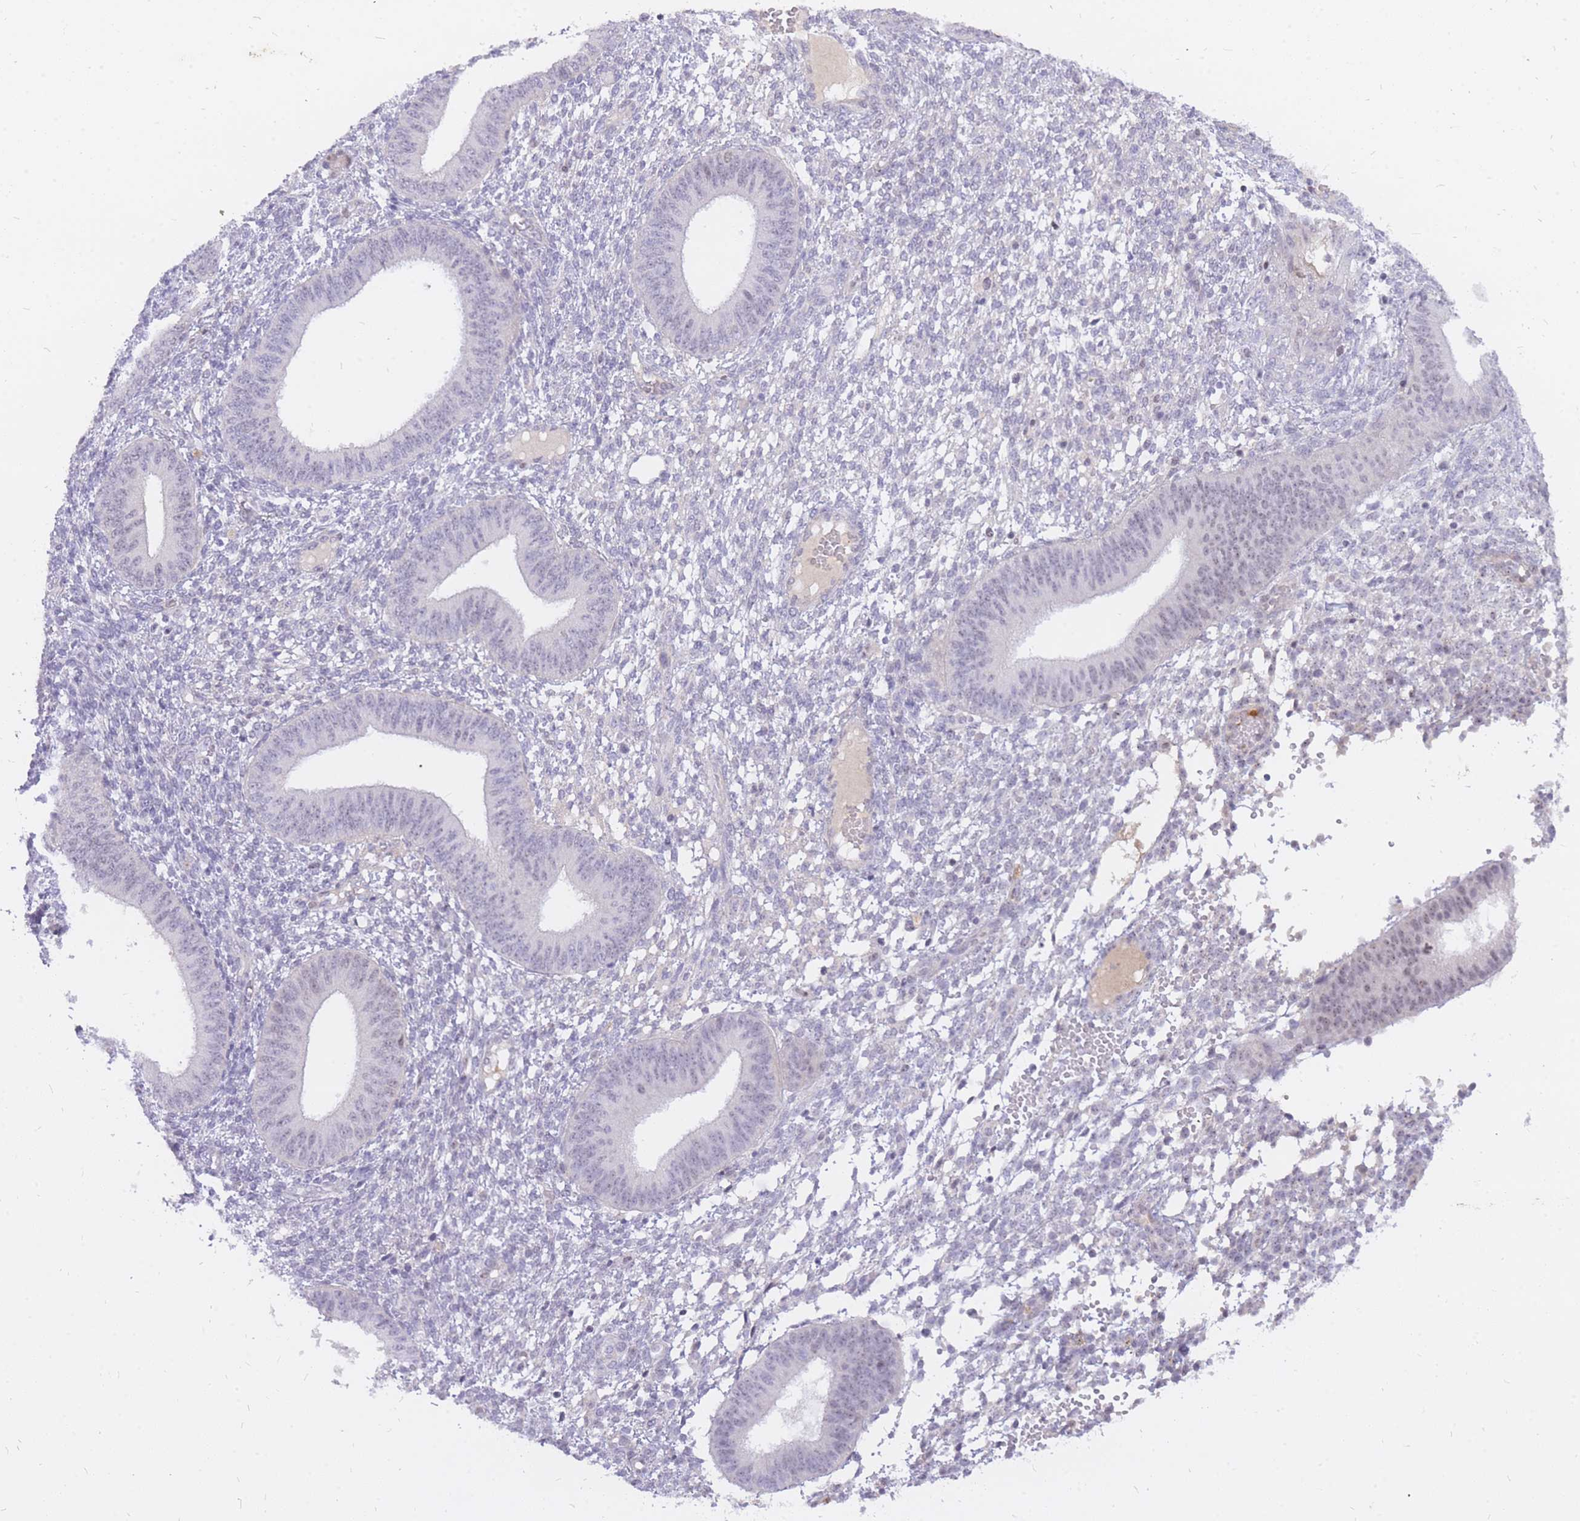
{"staining": {"intensity": "negative", "quantity": "none", "location": "none"}, "tissue": "endometrium", "cell_type": "Cells in endometrial stroma", "image_type": "normal", "snomed": [{"axis": "morphology", "description": "Normal tissue, NOS"}, {"axis": "topography", "description": "Endometrium"}], "caption": "IHC histopathology image of benign endometrium stained for a protein (brown), which displays no expression in cells in endometrial stroma. Nuclei are stained in blue.", "gene": "TLE2", "patient": {"sex": "female", "age": 49}}